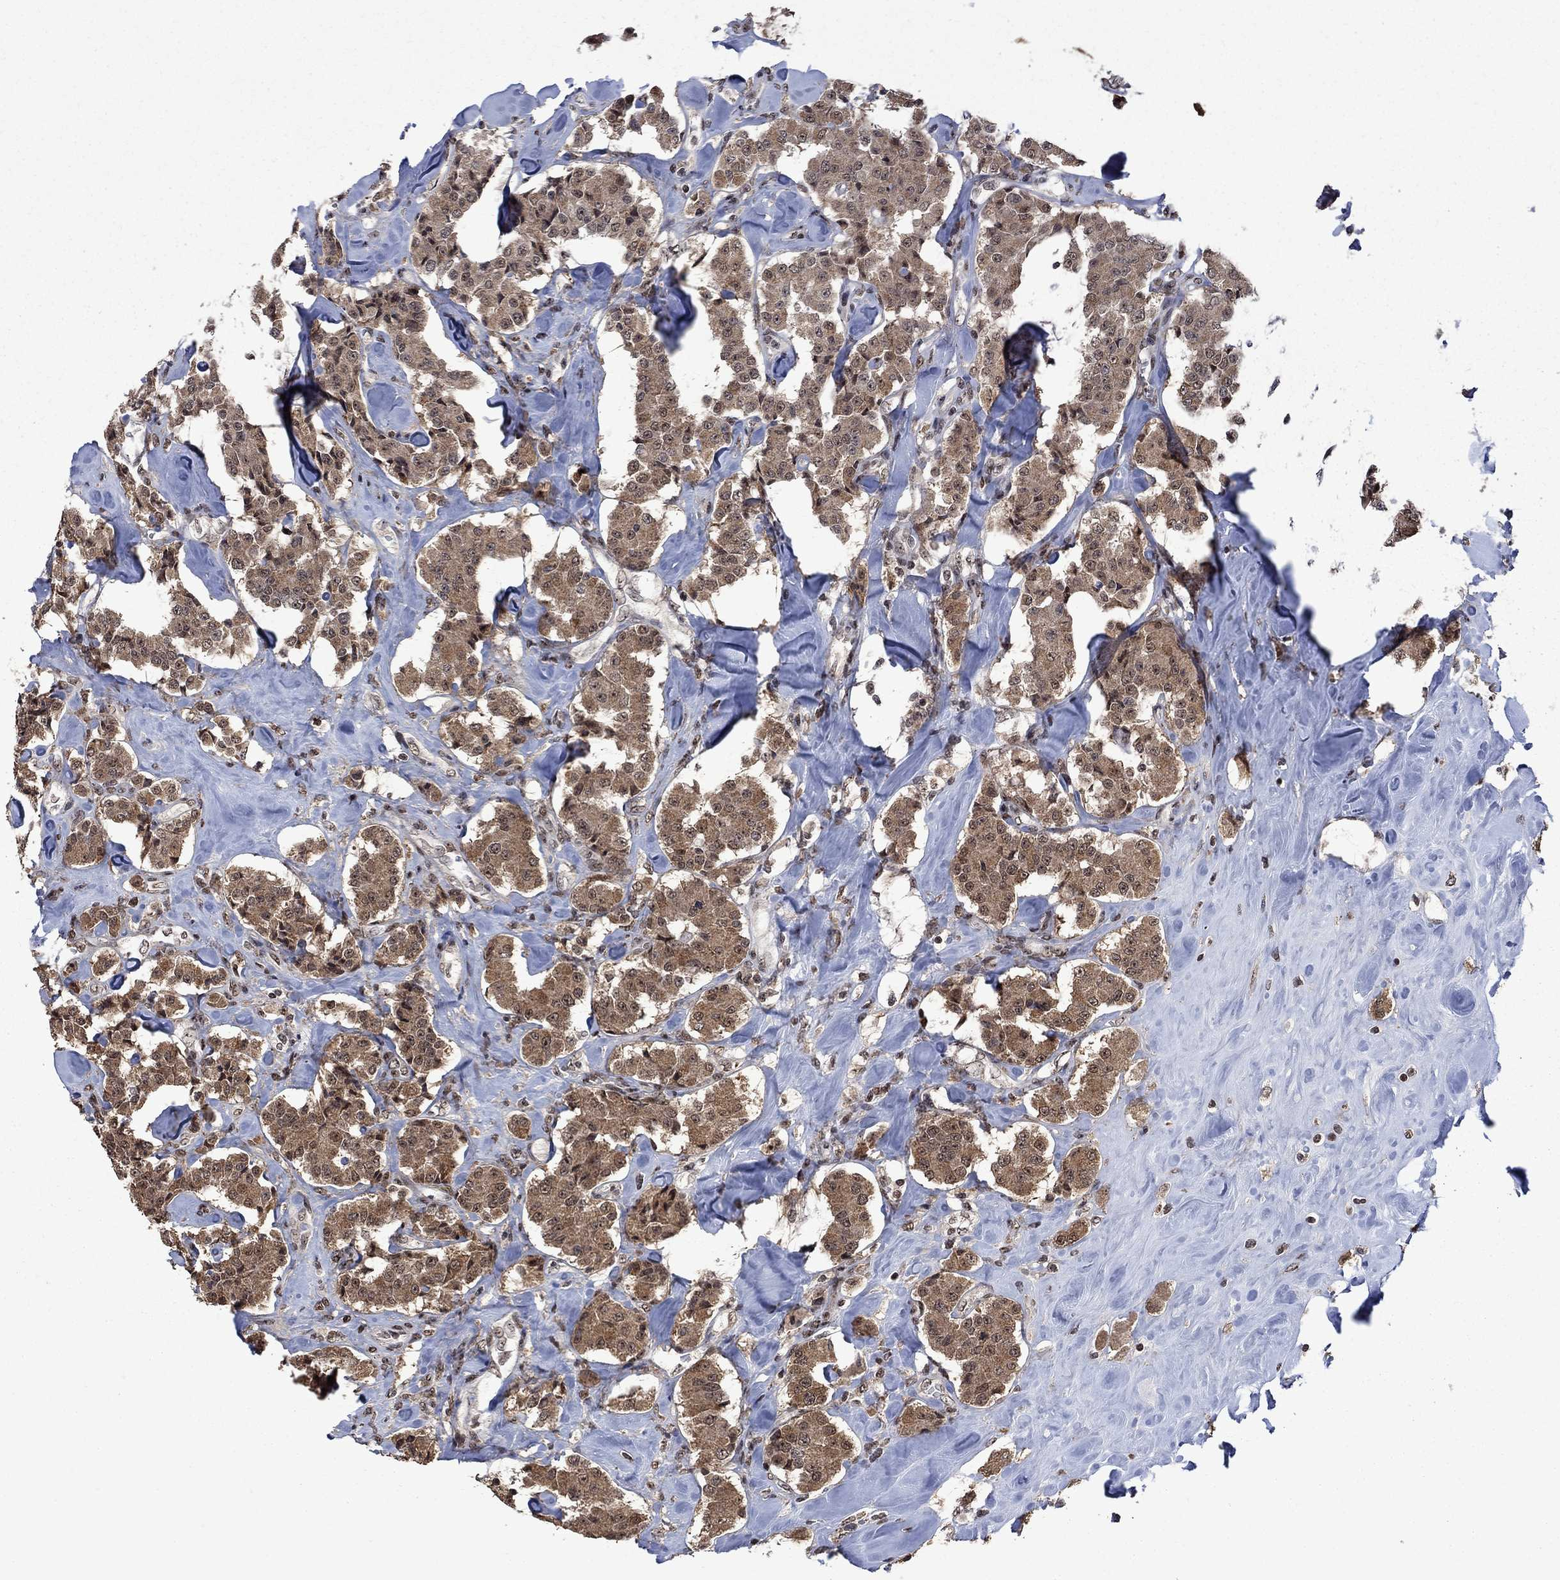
{"staining": {"intensity": "moderate", "quantity": ">75%", "location": "cytoplasmic/membranous"}, "tissue": "carcinoid", "cell_type": "Tumor cells", "image_type": "cancer", "snomed": [{"axis": "morphology", "description": "Carcinoid, malignant, NOS"}, {"axis": "topography", "description": "Pancreas"}], "caption": "A histopathology image showing moderate cytoplasmic/membranous staining in approximately >75% of tumor cells in malignant carcinoid, as visualized by brown immunohistochemical staining.", "gene": "FBL", "patient": {"sex": "male", "age": 41}}